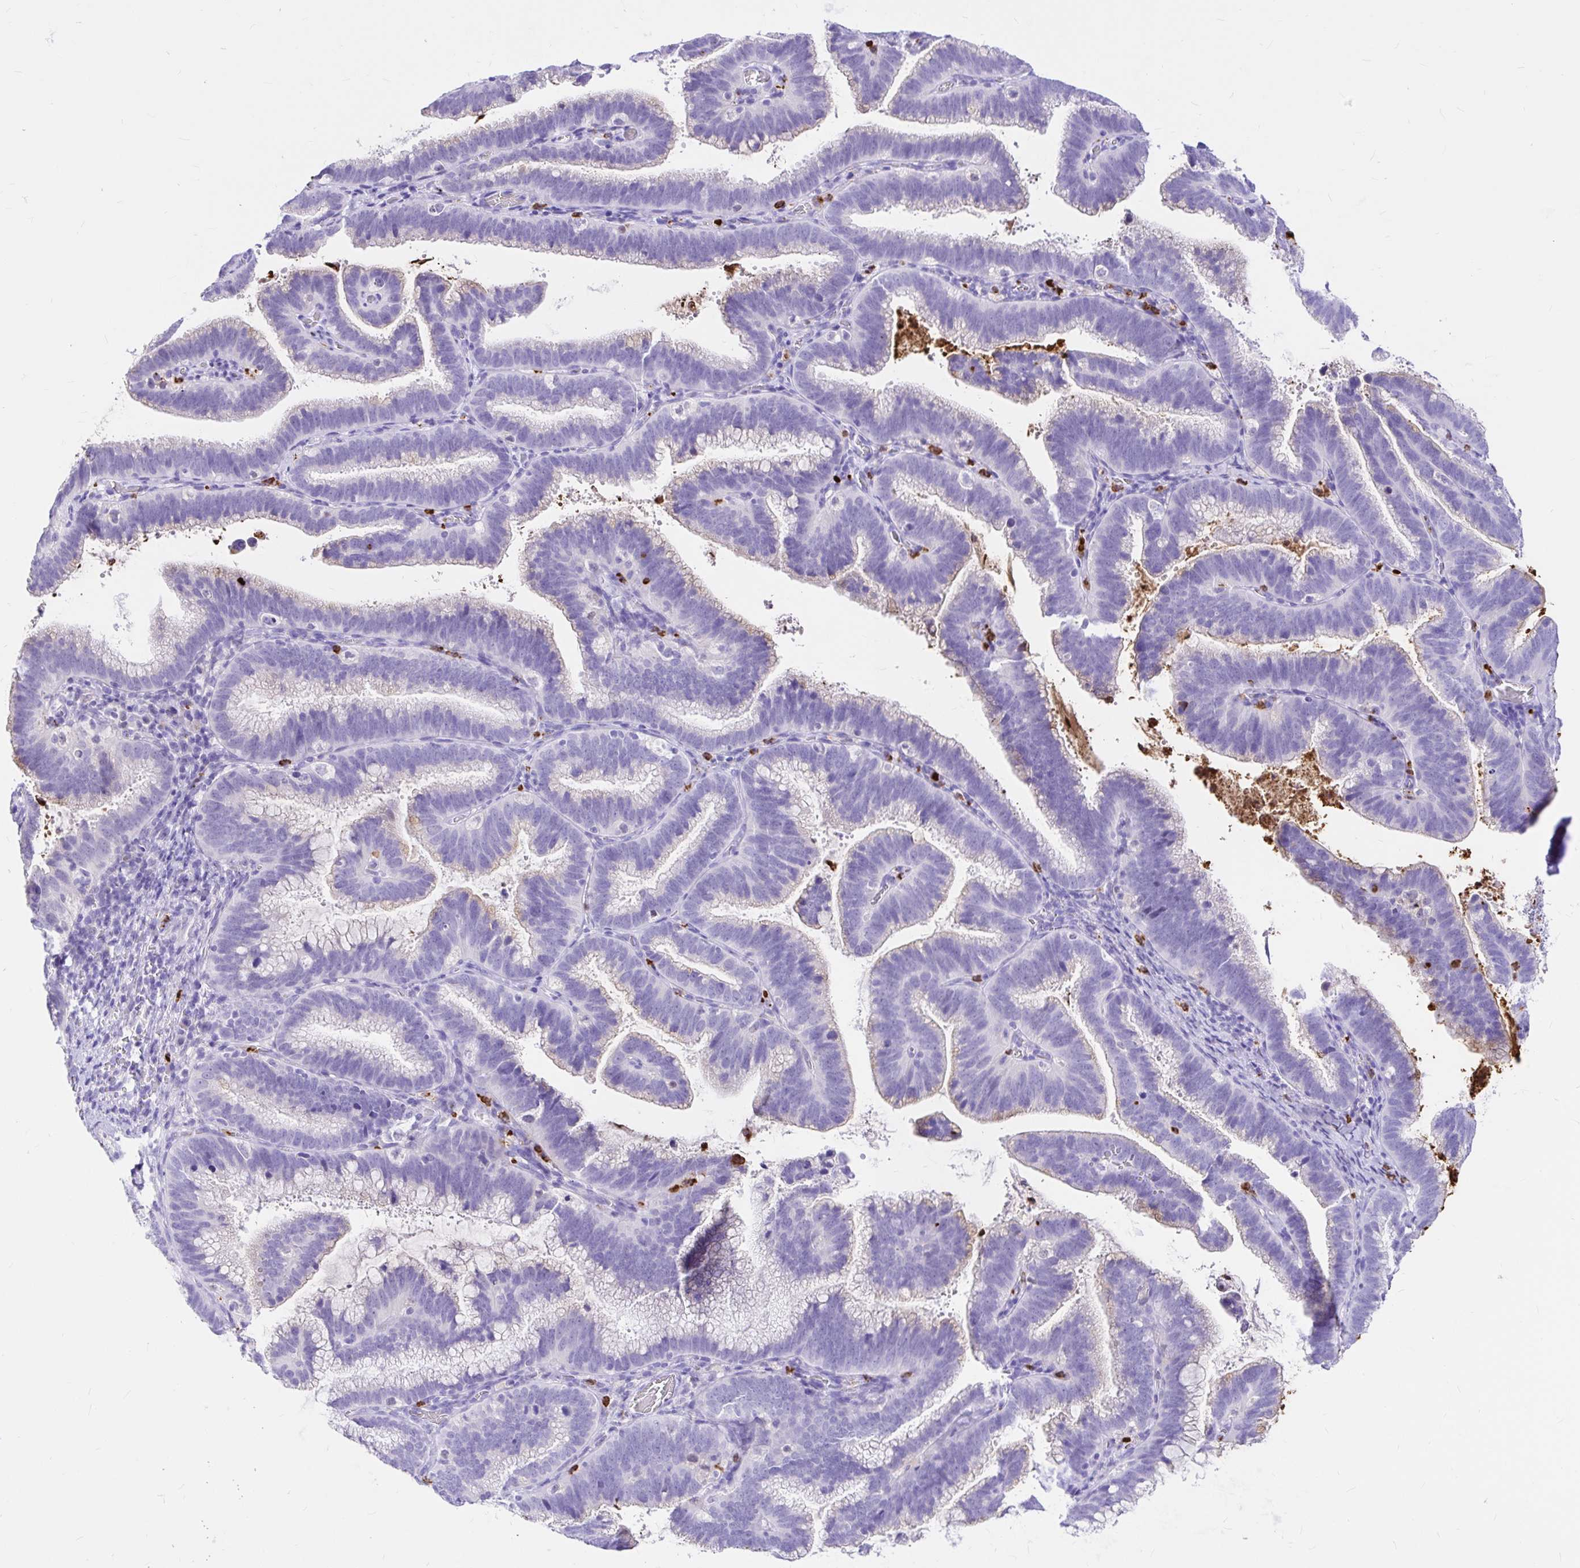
{"staining": {"intensity": "negative", "quantity": "none", "location": "none"}, "tissue": "cervical cancer", "cell_type": "Tumor cells", "image_type": "cancer", "snomed": [{"axis": "morphology", "description": "Adenocarcinoma, NOS"}, {"axis": "topography", "description": "Cervix"}], "caption": "This is a photomicrograph of immunohistochemistry (IHC) staining of adenocarcinoma (cervical), which shows no expression in tumor cells. (DAB (3,3'-diaminobenzidine) IHC with hematoxylin counter stain).", "gene": "CLEC1B", "patient": {"sex": "female", "age": 61}}